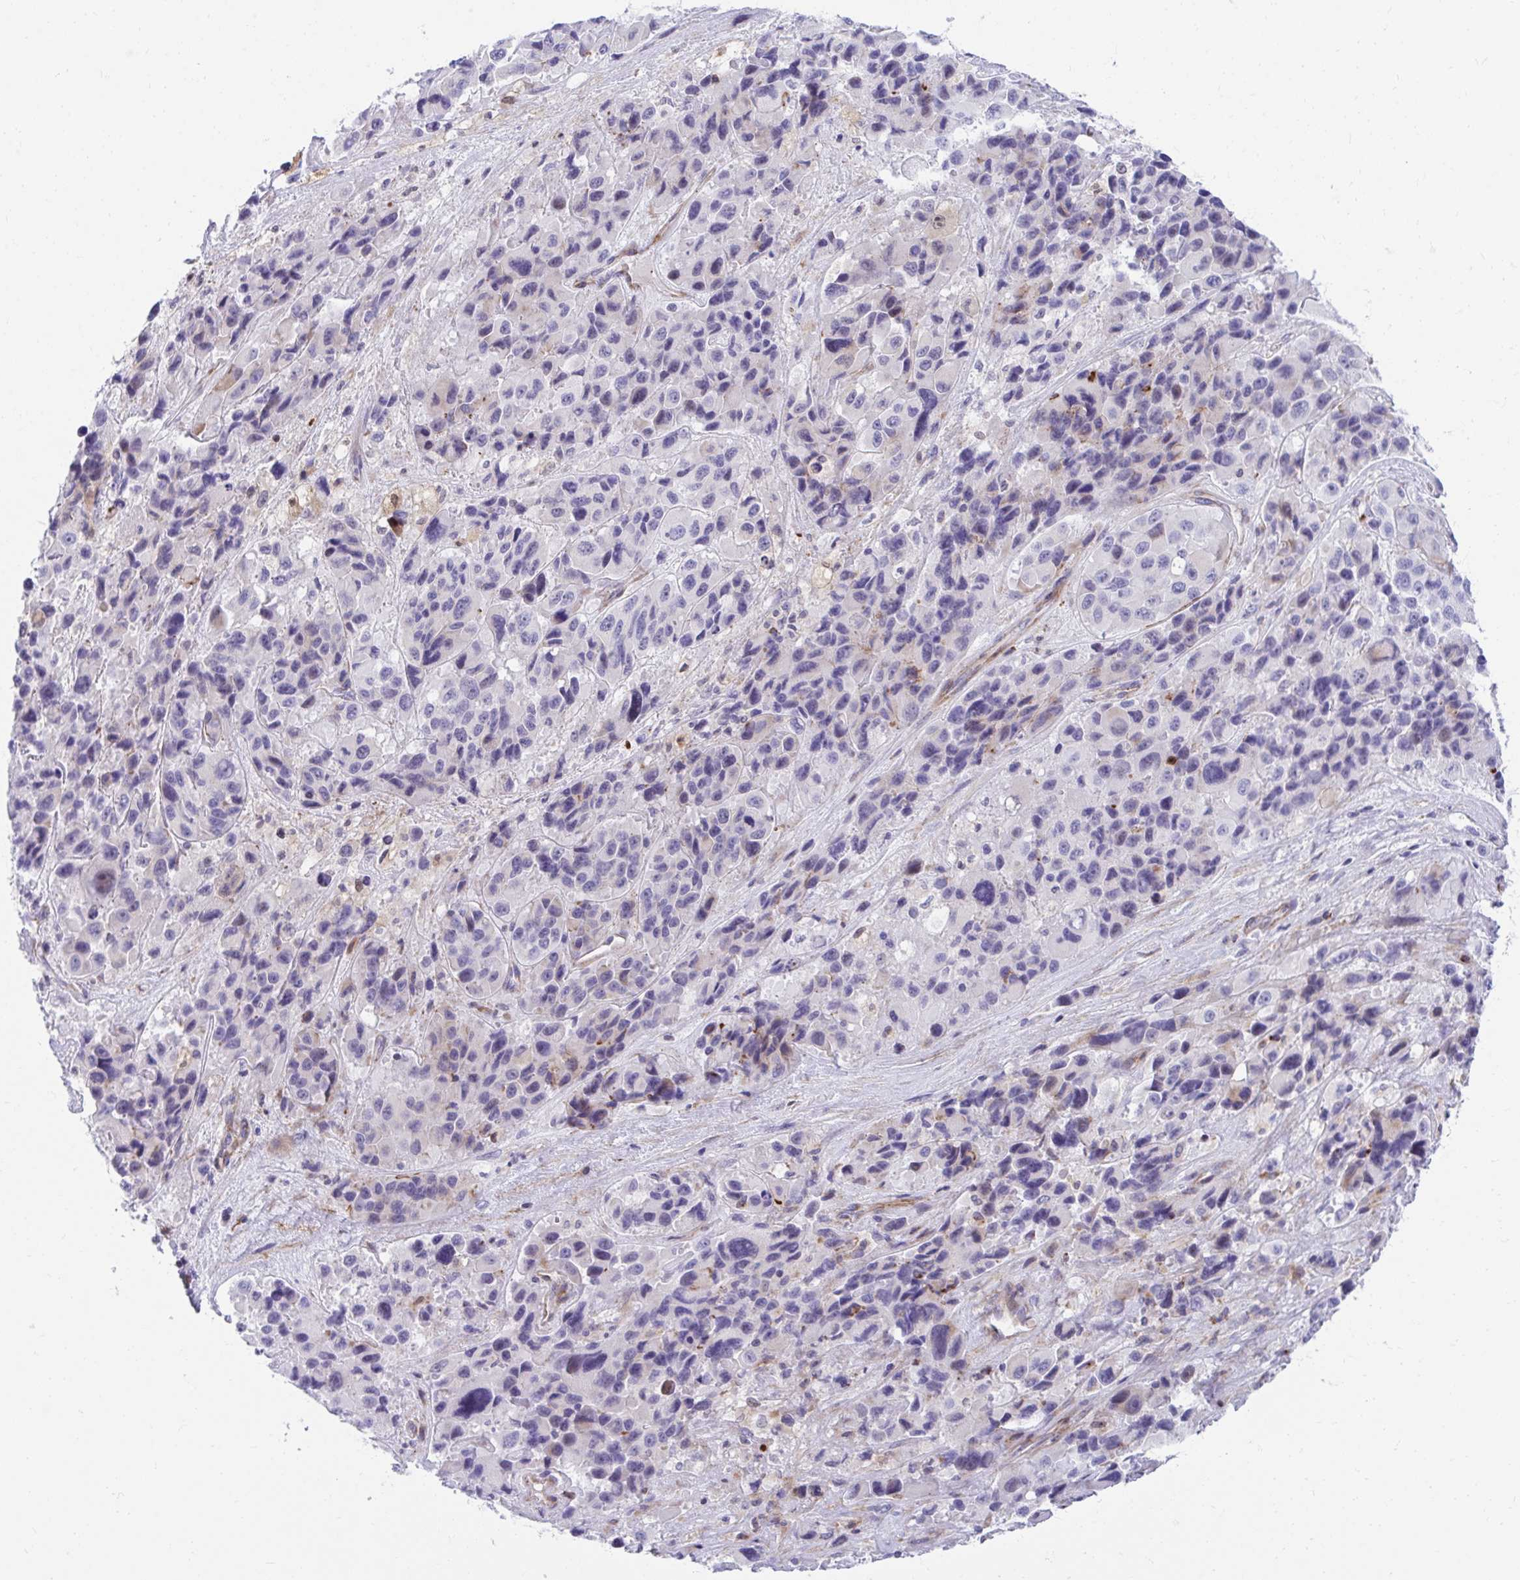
{"staining": {"intensity": "negative", "quantity": "none", "location": "none"}, "tissue": "melanoma", "cell_type": "Tumor cells", "image_type": "cancer", "snomed": [{"axis": "morphology", "description": "Malignant melanoma, Metastatic site"}, {"axis": "topography", "description": "Lymph node"}], "caption": "IHC micrograph of human melanoma stained for a protein (brown), which demonstrates no expression in tumor cells.", "gene": "CSTB", "patient": {"sex": "female", "age": 65}}